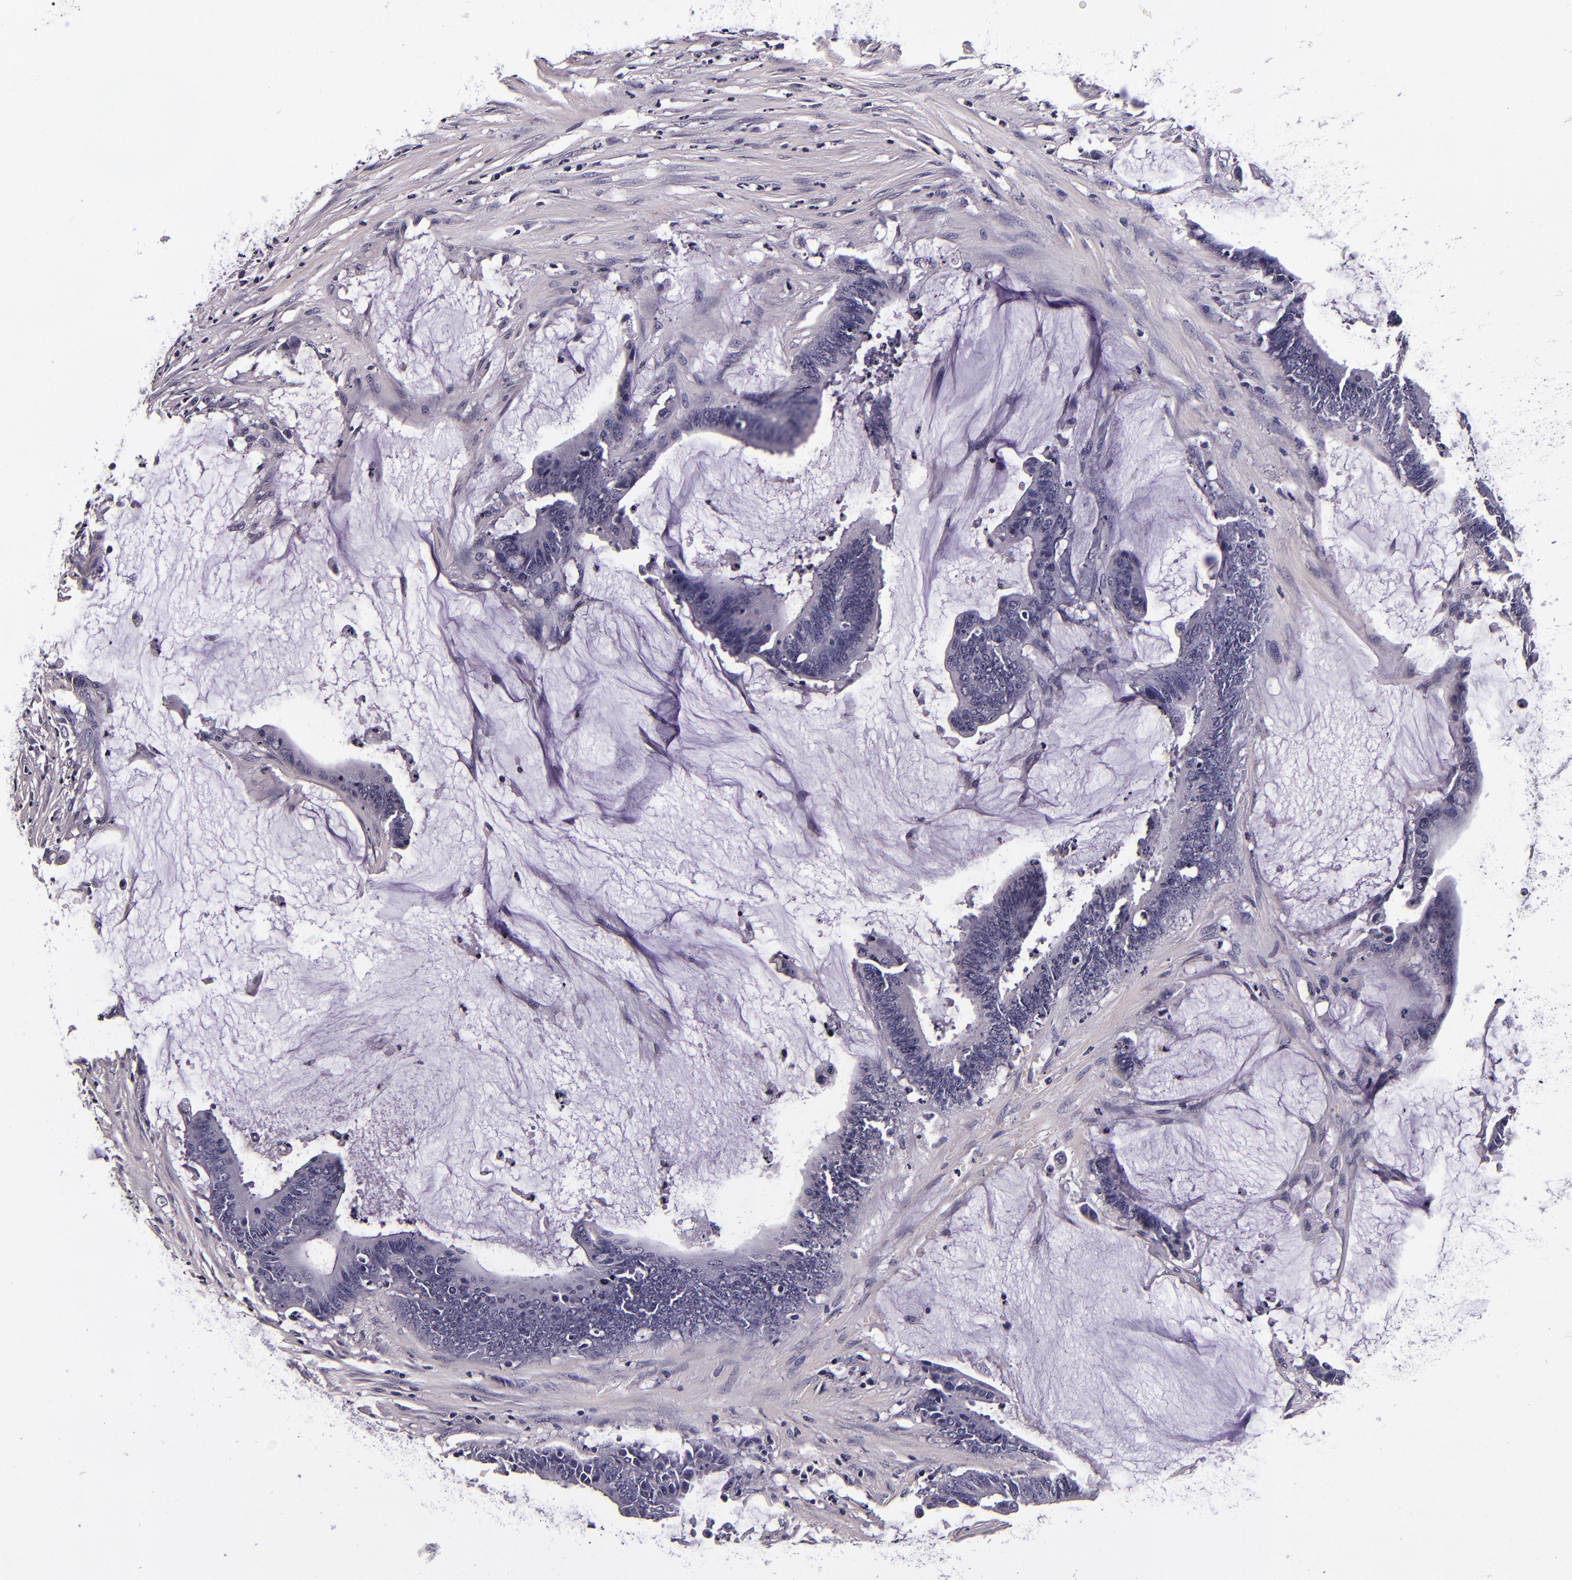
{"staining": {"intensity": "negative", "quantity": "none", "location": "none"}, "tissue": "colorectal cancer", "cell_type": "Tumor cells", "image_type": "cancer", "snomed": [{"axis": "morphology", "description": "Adenocarcinoma, NOS"}, {"axis": "topography", "description": "Rectum"}], "caption": "Immunohistochemistry (IHC) of human colorectal cancer (adenocarcinoma) shows no positivity in tumor cells.", "gene": "FBN1", "patient": {"sex": "female", "age": 66}}